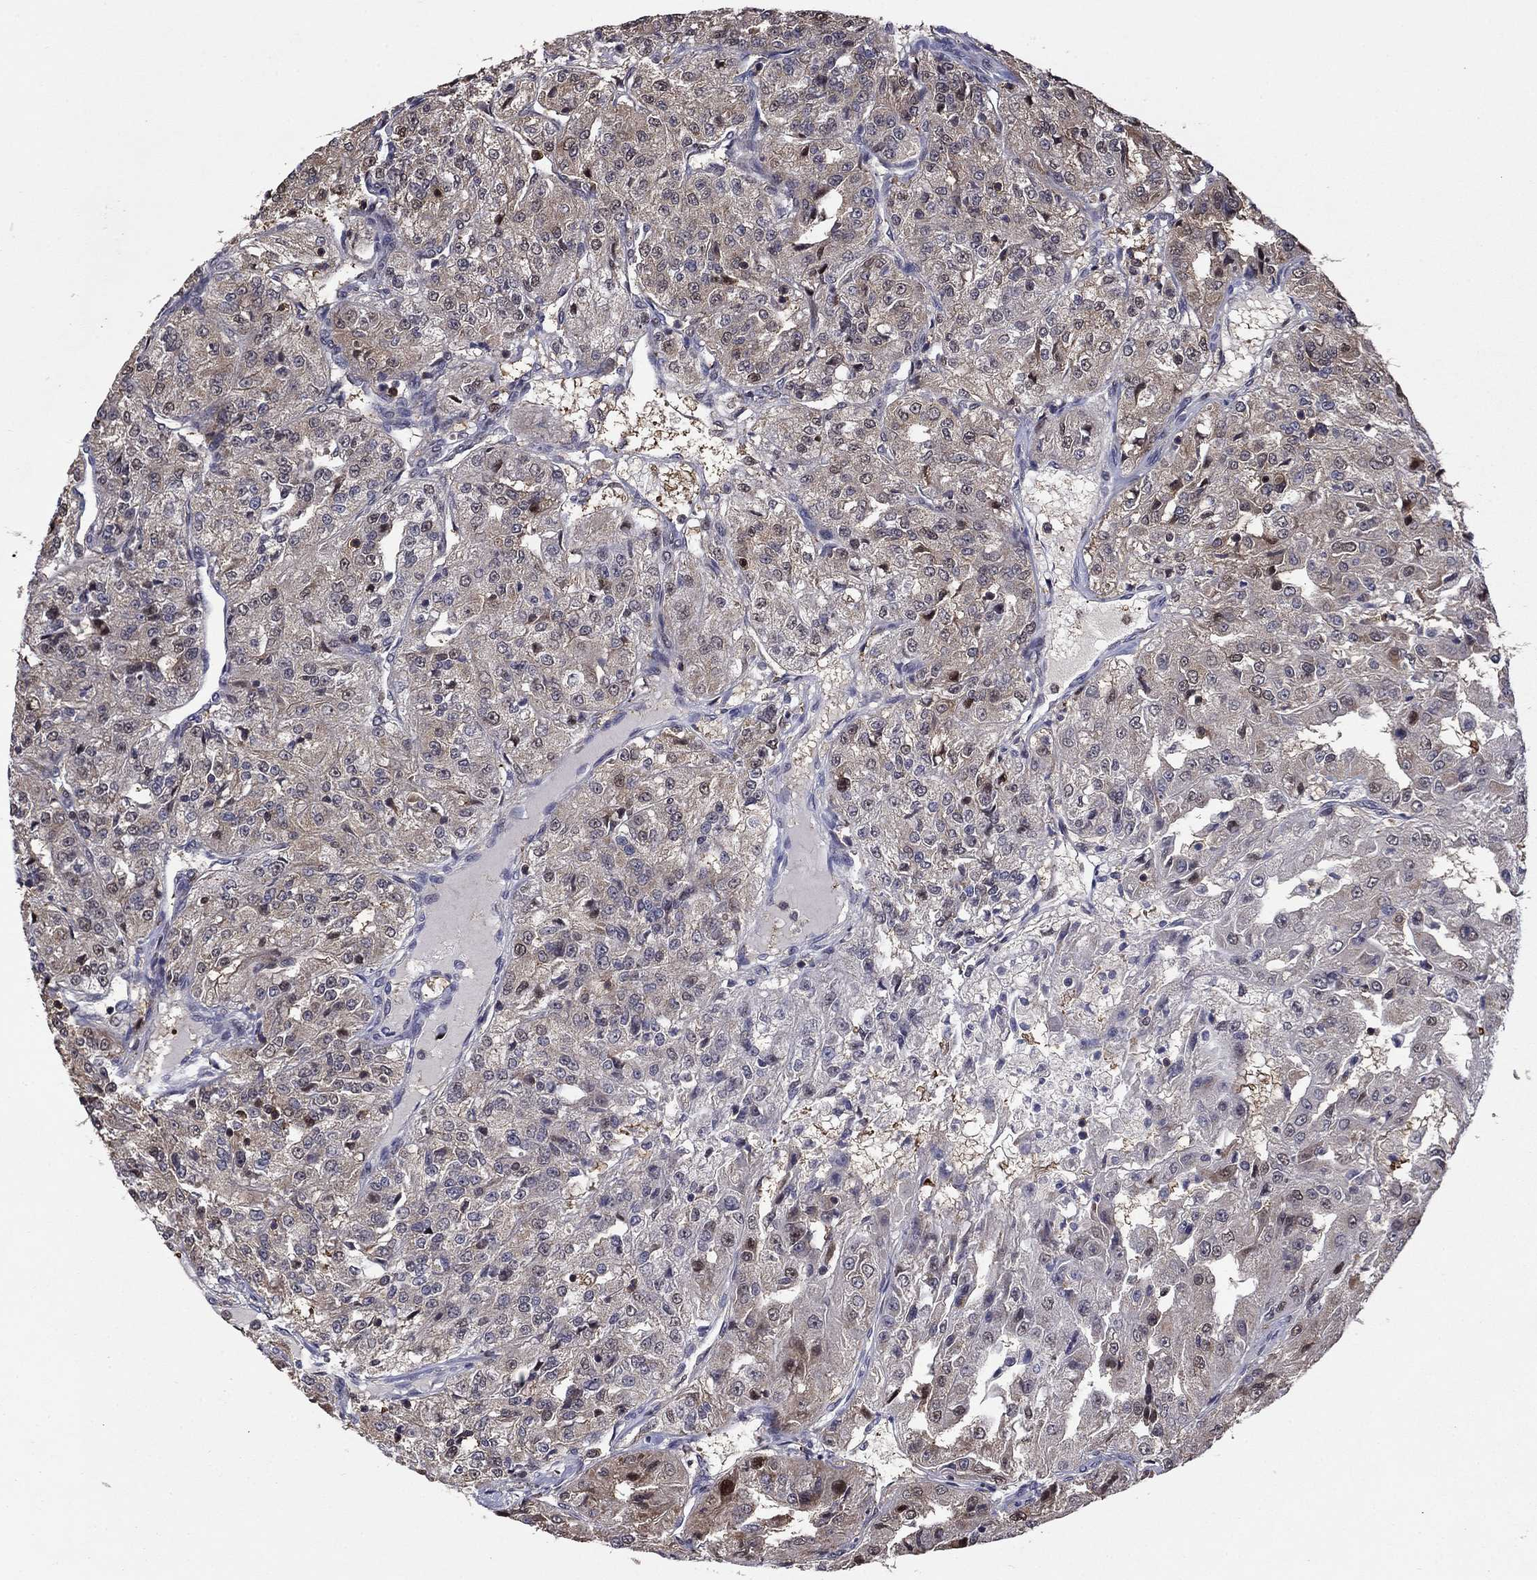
{"staining": {"intensity": "weak", "quantity": ">75%", "location": "cytoplasmic/membranous"}, "tissue": "renal cancer", "cell_type": "Tumor cells", "image_type": "cancer", "snomed": [{"axis": "morphology", "description": "Adenocarcinoma, NOS"}, {"axis": "topography", "description": "Kidney"}], "caption": "Protein staining demonstrates weak cytoplasmic/membranous positivity in about >75% of tumor cells in renal cancer.", "gene": "APPBP2", "patient": {"sex": "female", "age": 63}}